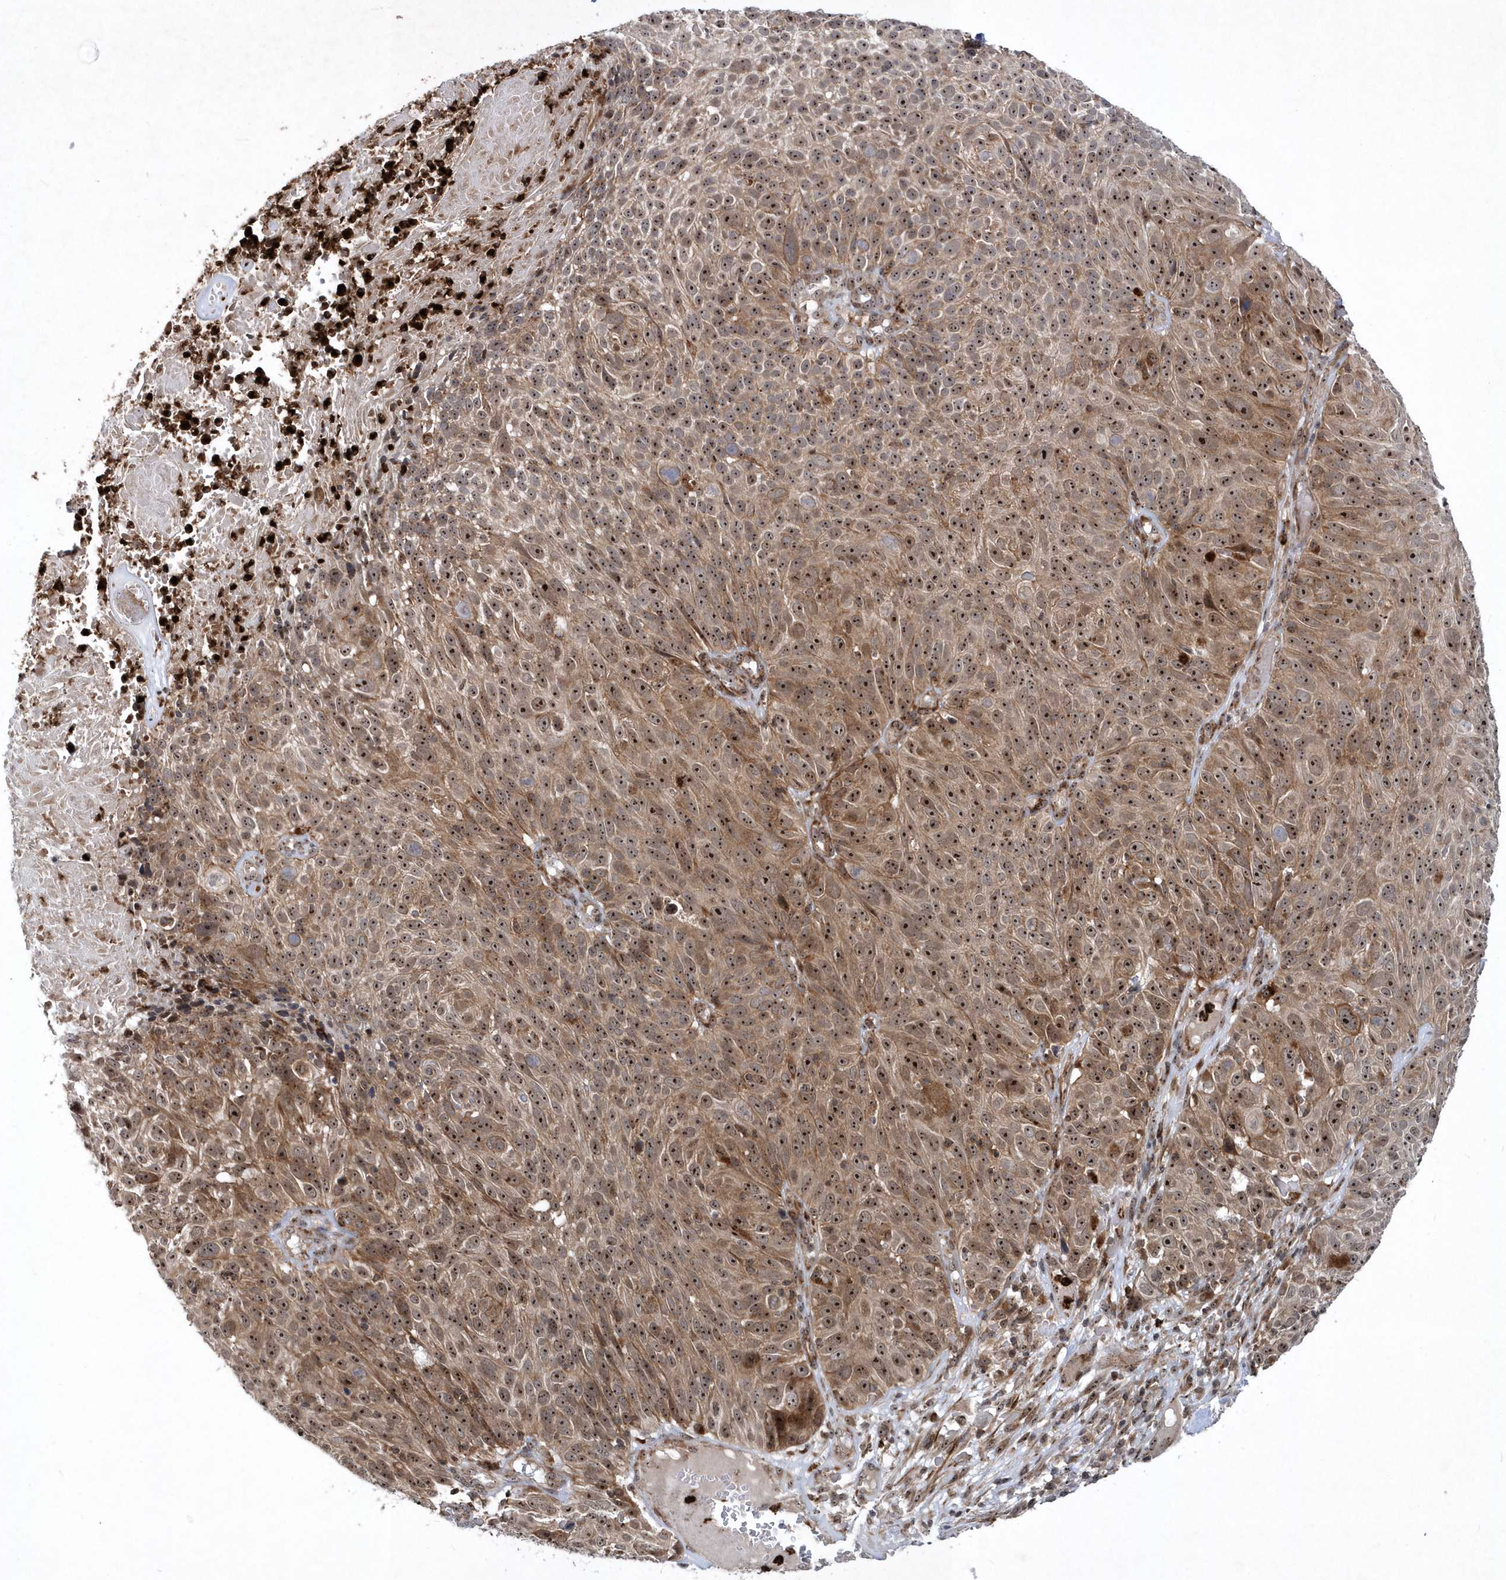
{"staining": {"intensity": "strong", "quantity": ">75%", "location": "cytoplasmic/membranous,nuclear"}, "tissue": "cervical cancer", "cell_type": "Tumor cells", "image_type": "cancer", "snomed": [{"axis": "morphology", "description": "Squamous cell carcinoma, NOS"}, {"axis": "topography", "description": "Cervix"}], "caption": "DAB (3,3'-diaminobenzidine) immunohistochemical staining of human cervical cancer shows strong cytoplasmic/membranous and nuclear protein positivity in approximately >75% of tumor cells. The staining was performed using DAB (3,3'-diaminobenzidine) to visualize the protein expression in brown, while the nuclei were stained in blue with hematoxylin (Magnification: 20x).", "gene": "SOWAHB", "patient": {"sex": "female", "age": 74}}